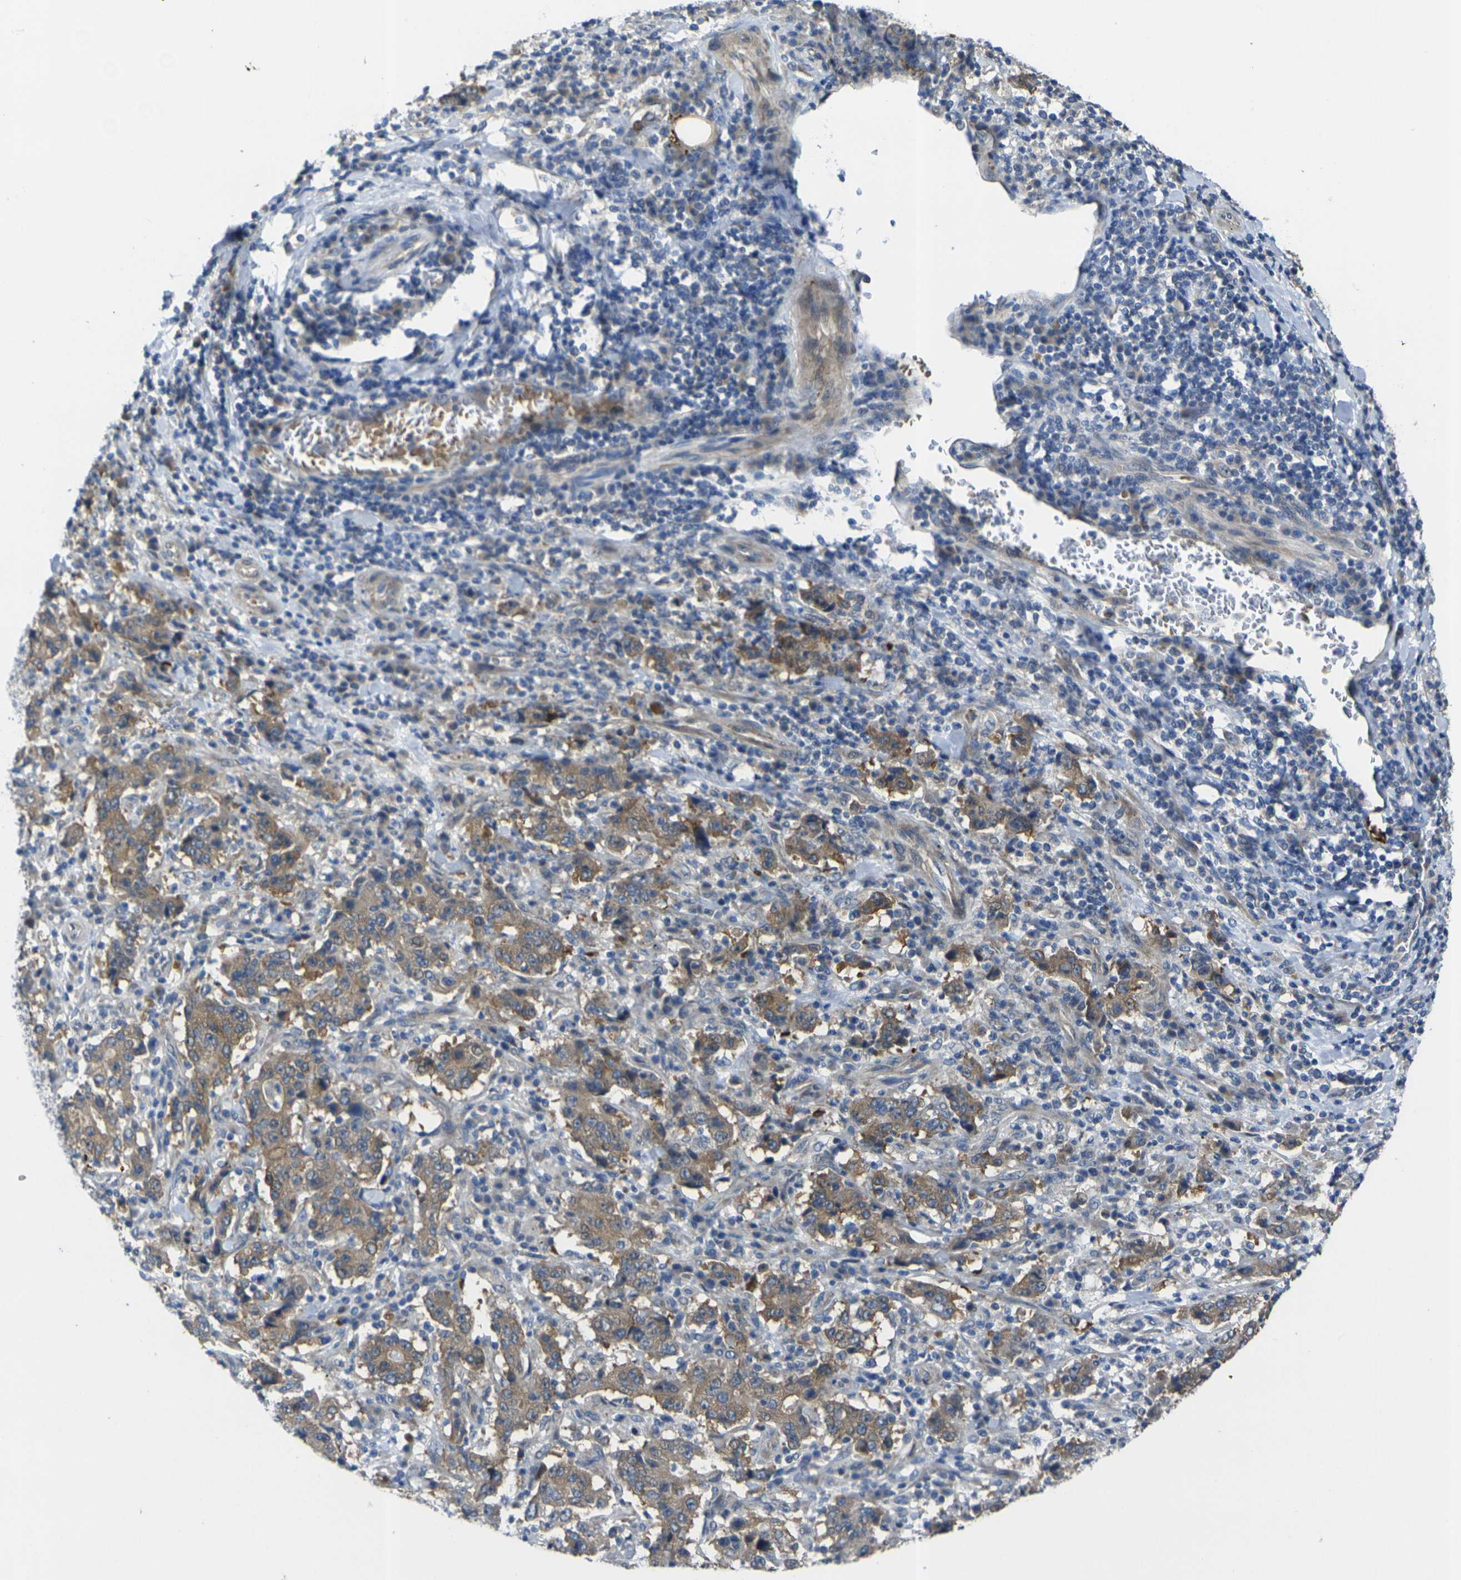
{"staining": {"intensity": "moderate", "quantity": ">75%", "location": "cytoplasmic/membranous"}, "tissue": "stomach cancer", "cell_type": "Tumor cells", "image_type": "cancer", "snomed": [{"axis": "morphology", "description": "Normal tissue, NOS"}, {"axis": "morphology", "description": "Adenocarcinoma, NOS"}, {"axis": "topography", "description": "Stomach, upper"}, {"axis": "topography", "description": "Stomach"}], "caption": "Protein expression analysis of stomach cancer (adenocarcinoma) reveals moderate cytoplasmic/membranous expression in about >75% of tumor cells.", "gene": "GNA12", "patient": {"sex": "male", "age": 59}}